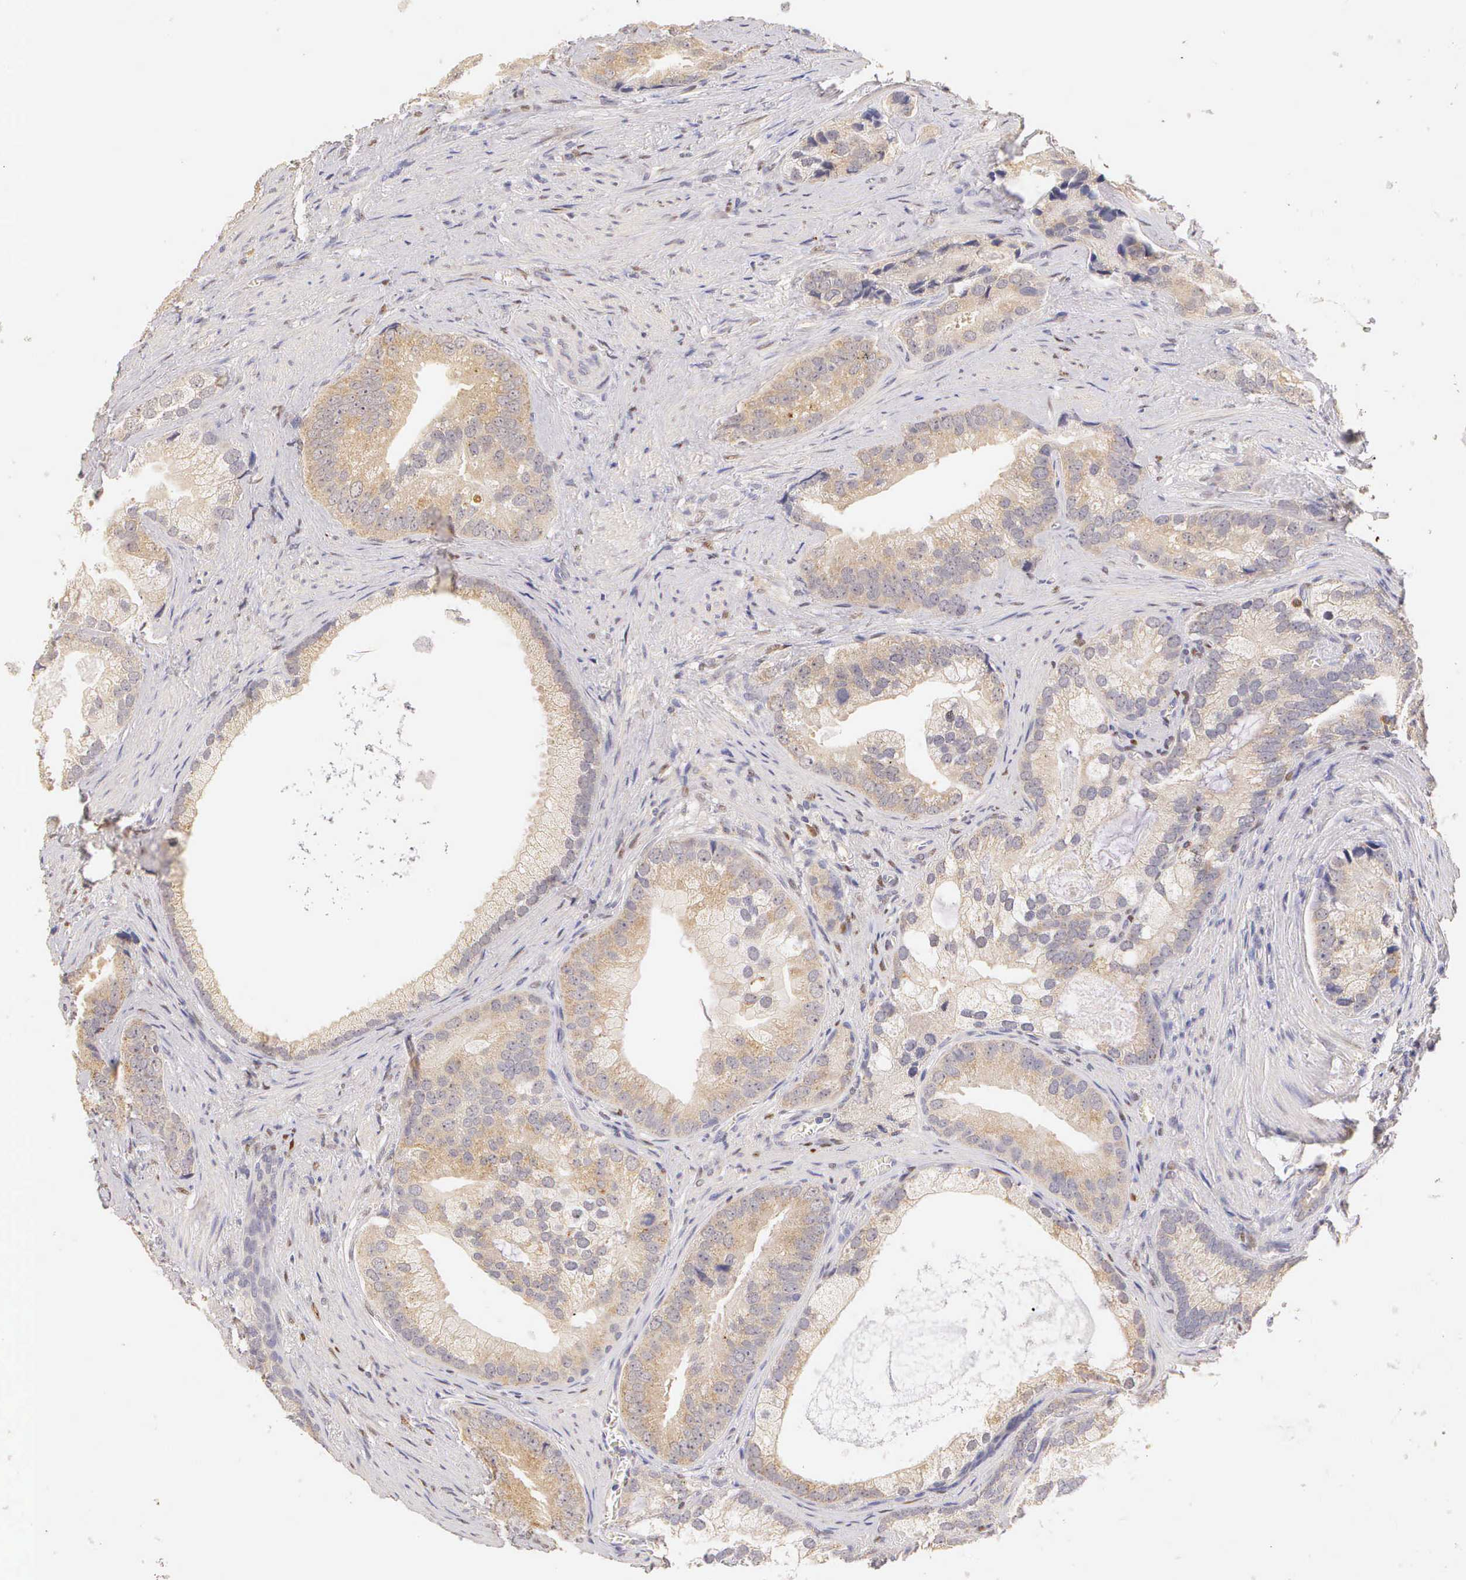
{"staining": {"intensity": "weak", "quantity": ">75%", "location": "cytoplasmic/membranous"}, "tissue": "prostate cancer", "cell_type": "Tumor cells", "image_type": "cancer", "snomed": [{"axis": "morphology", "description": "Adenocarcinoma, Low grade"}, {"axis": "topography", "description": "Prostate"}], "caption": "Brown immunohistochemical staining in human prostate cancer displays weak cytoplasmic/membranous staining in about >75% of tumor cells. (DAB = brown stain, brightfield microscopy at high magnification).", "gene": "ESR1", "patient": {"sex": "male", "age": 71}}